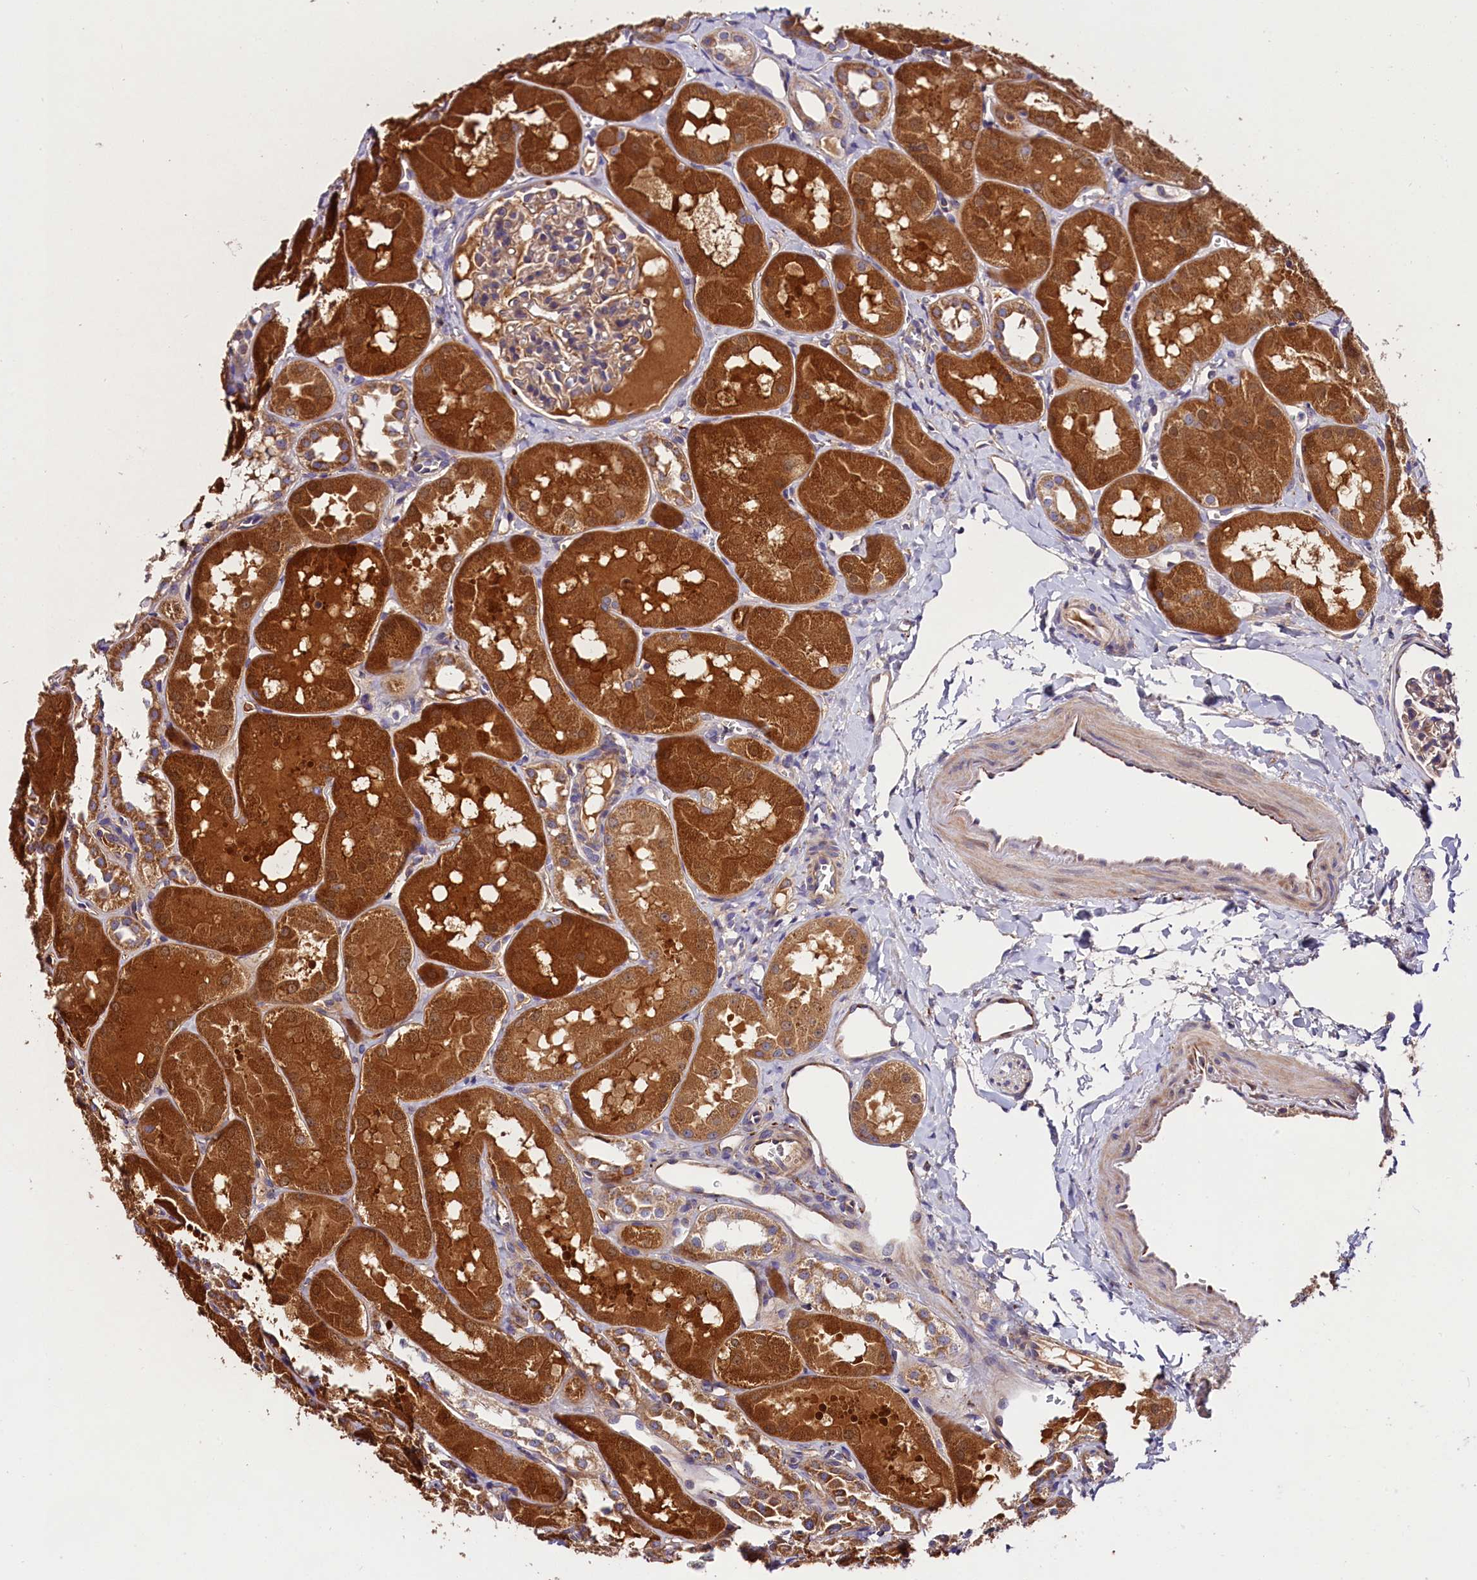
{"staining": {"intensity": "weak", "quantity": ">75%", "location": "cytoplasmic/membranous"}, "tissue": "kidney", "cell_type": "Cells in glomeruli", "image_type": "normal", "snomed": [{"axis": "morphology", "description": "Normal tissue, NOS"}, {"axis": "topography", "description": "Kidney"}, {"axis": "topography", "description": "Urinary bladder"}], "caption": "IHC staining of unremarkable kidney, which shows low levels of weak cytoplasmic/membranous expression in approximately >75% of cells in glomeruli indicating weak cytoplasmic/membranous protein staining. The staining was performed using DAB (3,3'-diaminobenzidine) (brown) for protein detection and nuclei were counterstained in hematoxylin (blue).", "gene": "SPG11", "patient": {"sex": "male", "age": 16}}